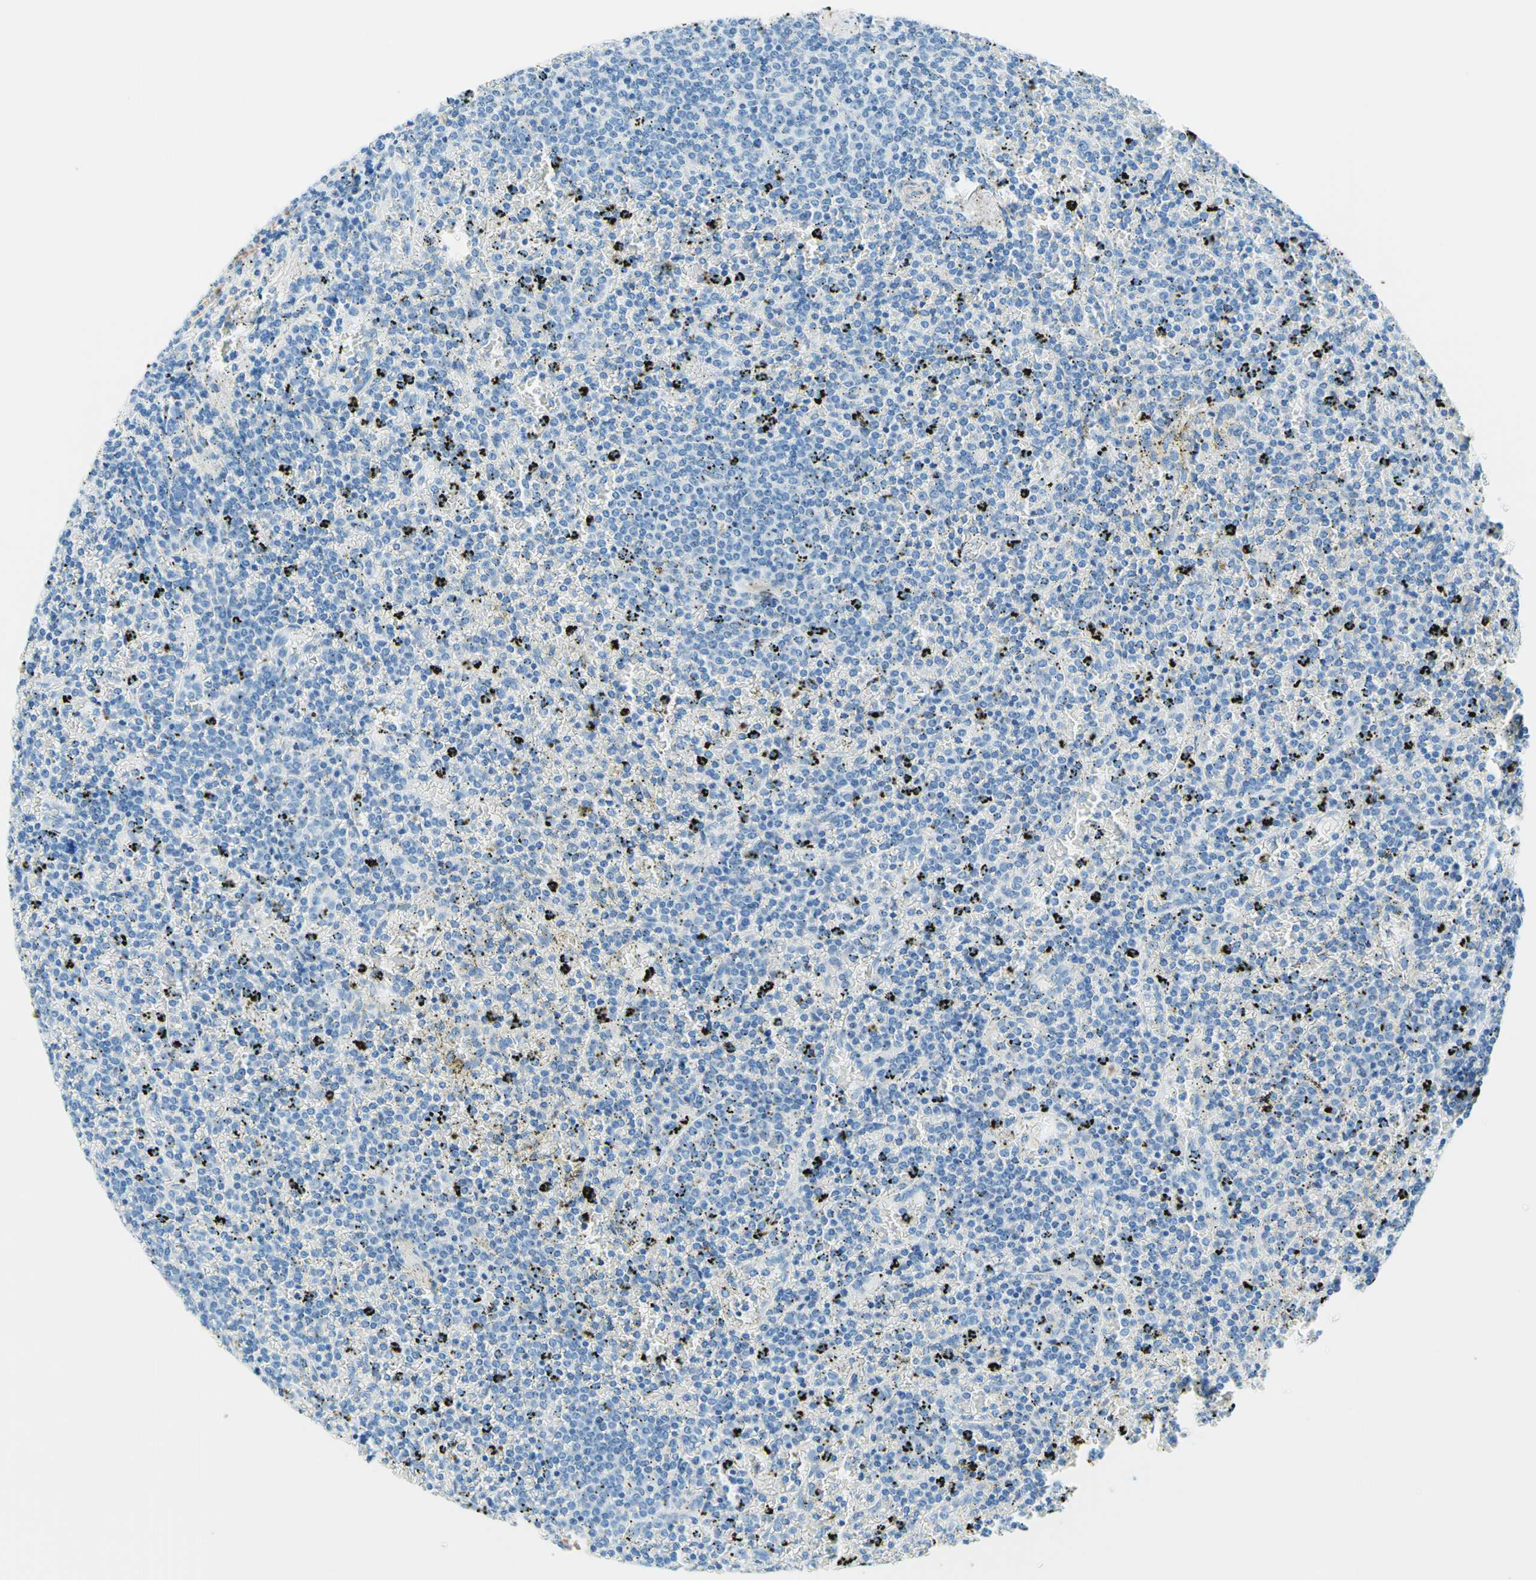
{"staining": {"intensity": "negative", "quantity": "none", "location": "none"}, "tissue": "lymphoma", "cell_type": "Tumor cells", "image_type": "cancer", "snomed": [{"axis": "morphology", "description": "Malignant lymphoma, non-Hodgkin's type, Low grade"}, {"axis": "topography", "description": "Spleen"}], "caption": "The photomicrograph demonstrates no significant expression in tumor cells of low-grade malignant lymphoma, non-Hodgkin's type. (DAB (3,3'-diaminobenzidine) immunohistochemistry with hematoxylin counter stain).", "gene": "MFAP5", "patient": {"sex": "female", "age": 77}}